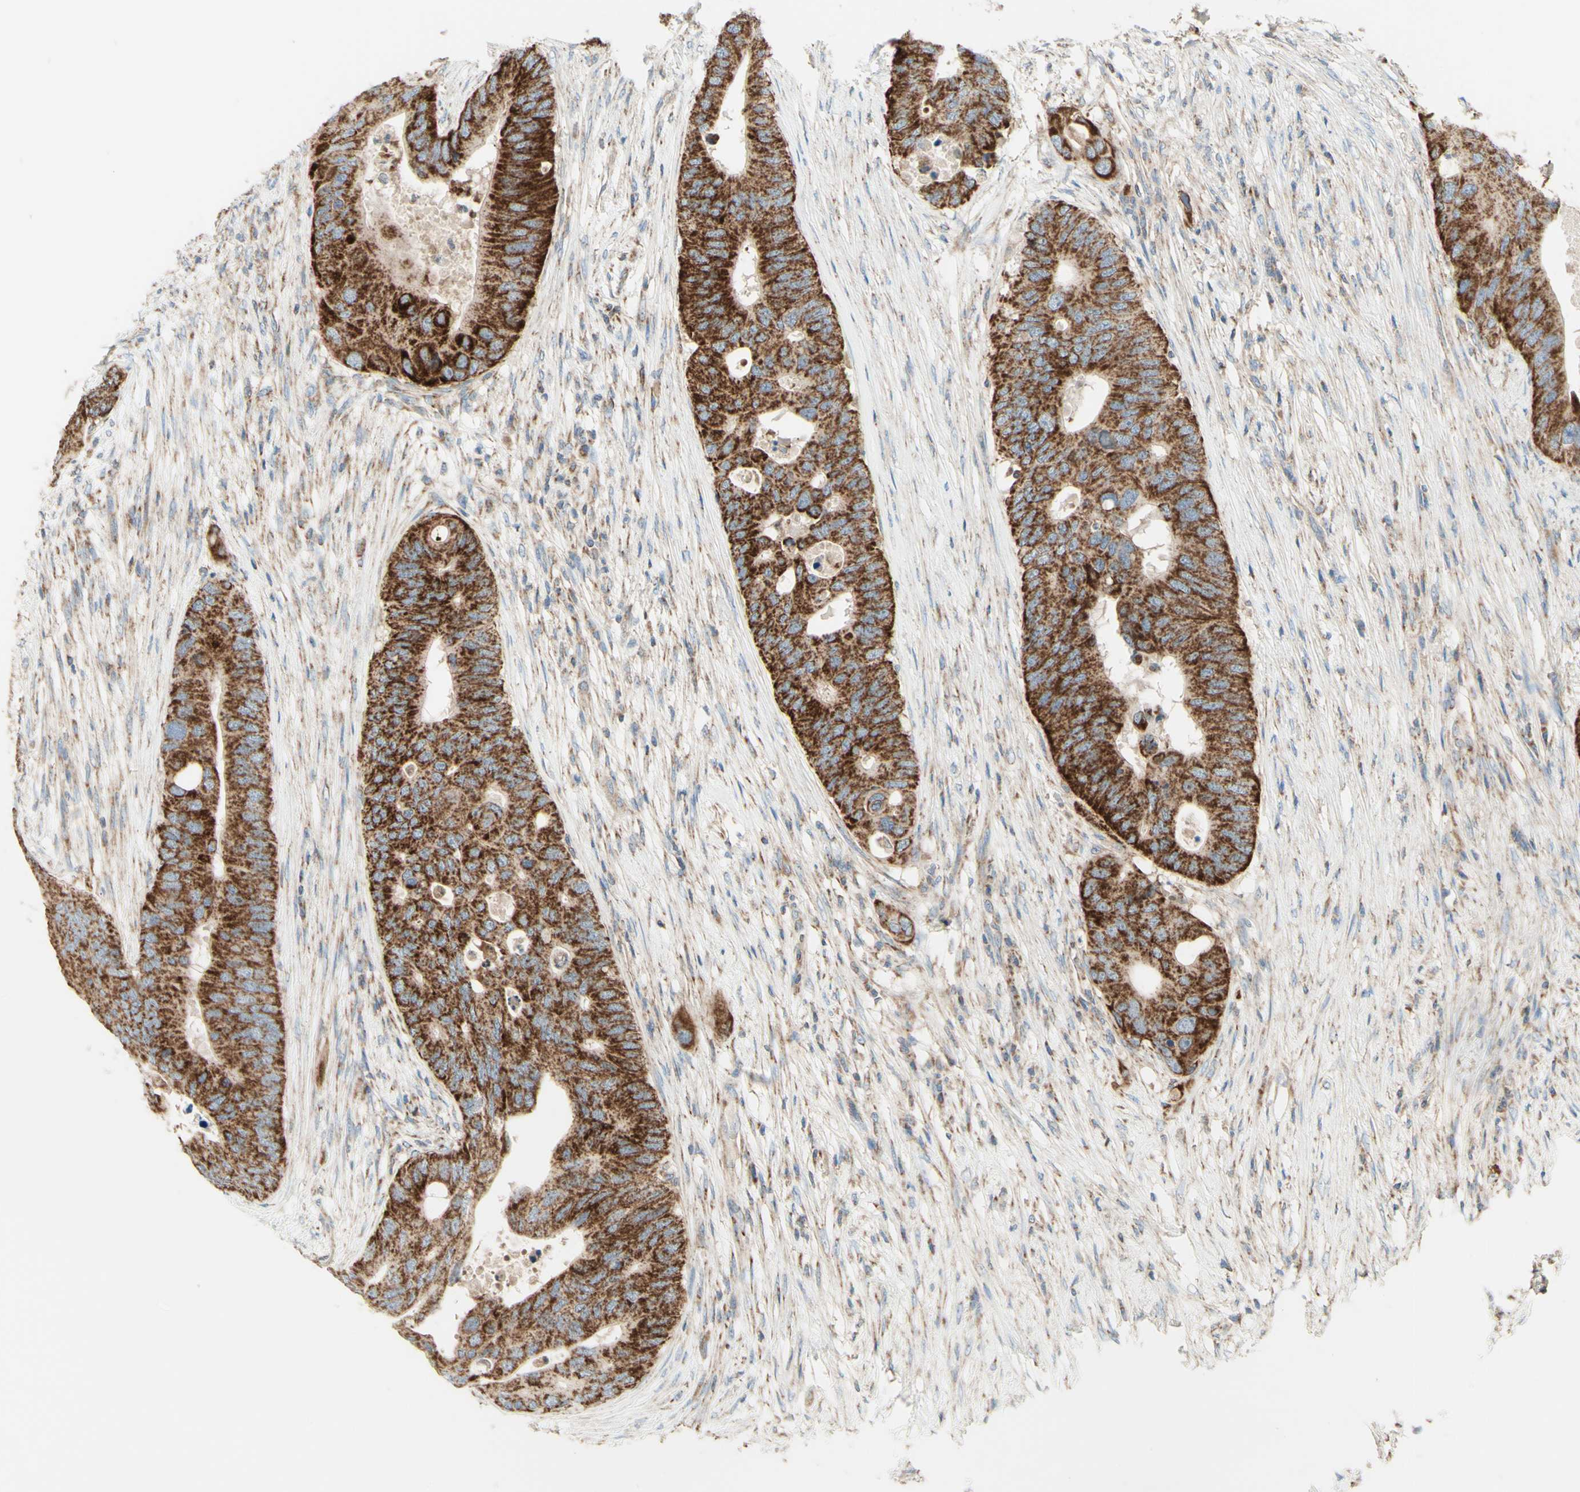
{"staining": {"intensity": "strong", "quantity": ">75%", "location": "cytoplasmic/membranous"}, "tissue": "colorectal cancer", "cell_type": "Tumor cells", "image_type": "cancer", "snomed": [{"axis": "morphology", "description": "Adenocarcinoma, NOS"}, {"axis": "topography", "description": "Colon"}], "caption": "Immunohistochemistry (IHC) photomicrograph of colorectal cancer (adenocarcinoma) stained for a protein (brown), which reveals high levels of strong cytoplasmic/membranous expression in approximately >75% of tumor cells.", "gene": "ARMC10", "patient": {"sex": "male", "age": 71}}